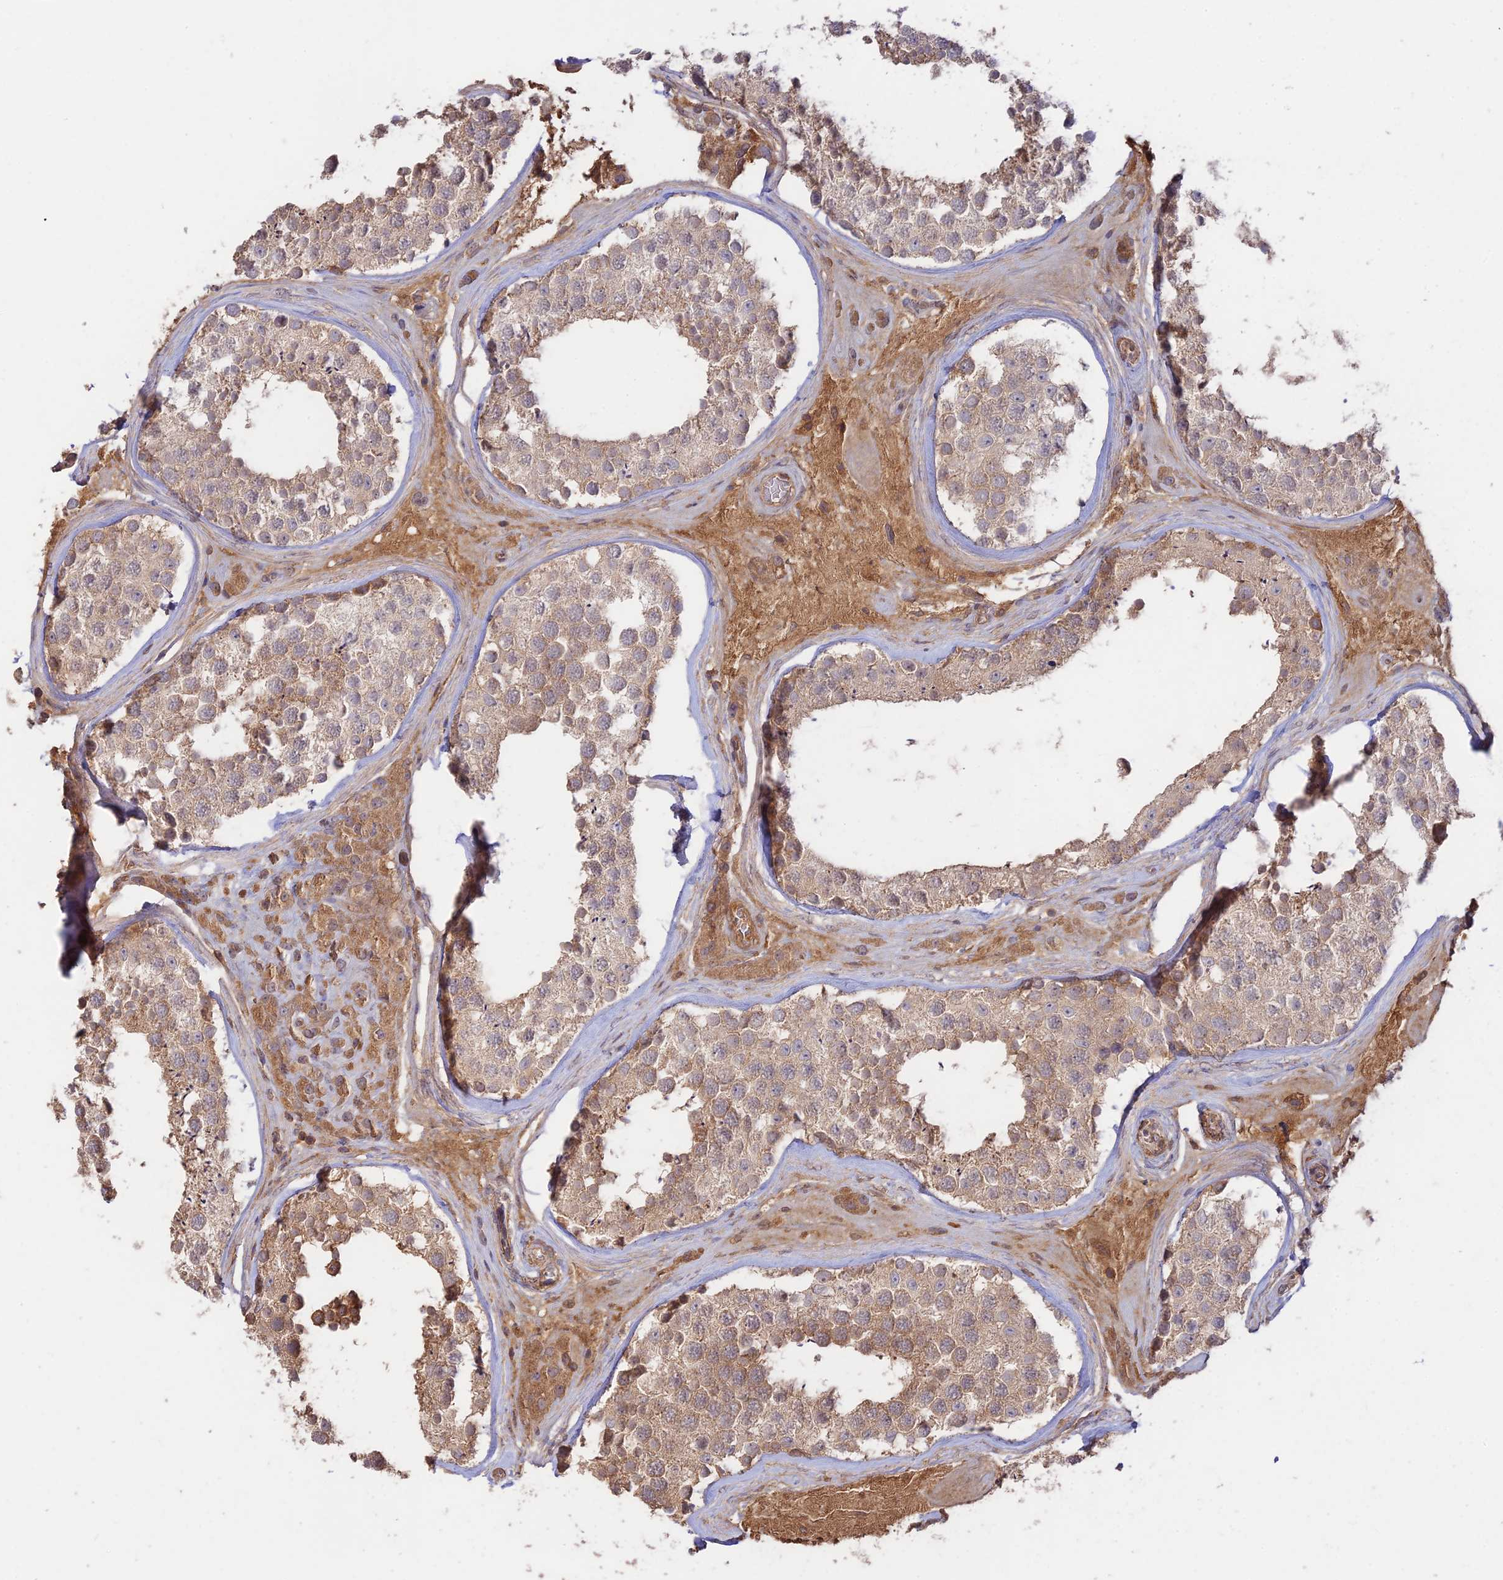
{"staining": {"intensity": "weak", "quantity": ">75%", "location": "cytoplasmic/membranous"}, "tissue": "testis", "cell_type": "Cells in seminiferous ducts", "image_type": "normal", "snomed": [{"axis": "morphology", "description": "Normal tissue, NOS"}, {"axis": "topography", "description": "Testis"}], "caption": "Protein analysis of benign testis reveals weak cytoplasmic/membranous expression in approximately >75% of cells in seminiferous ducts.", "gene": "CLCF1", "patient": {"sex": "male", "age": 46}}